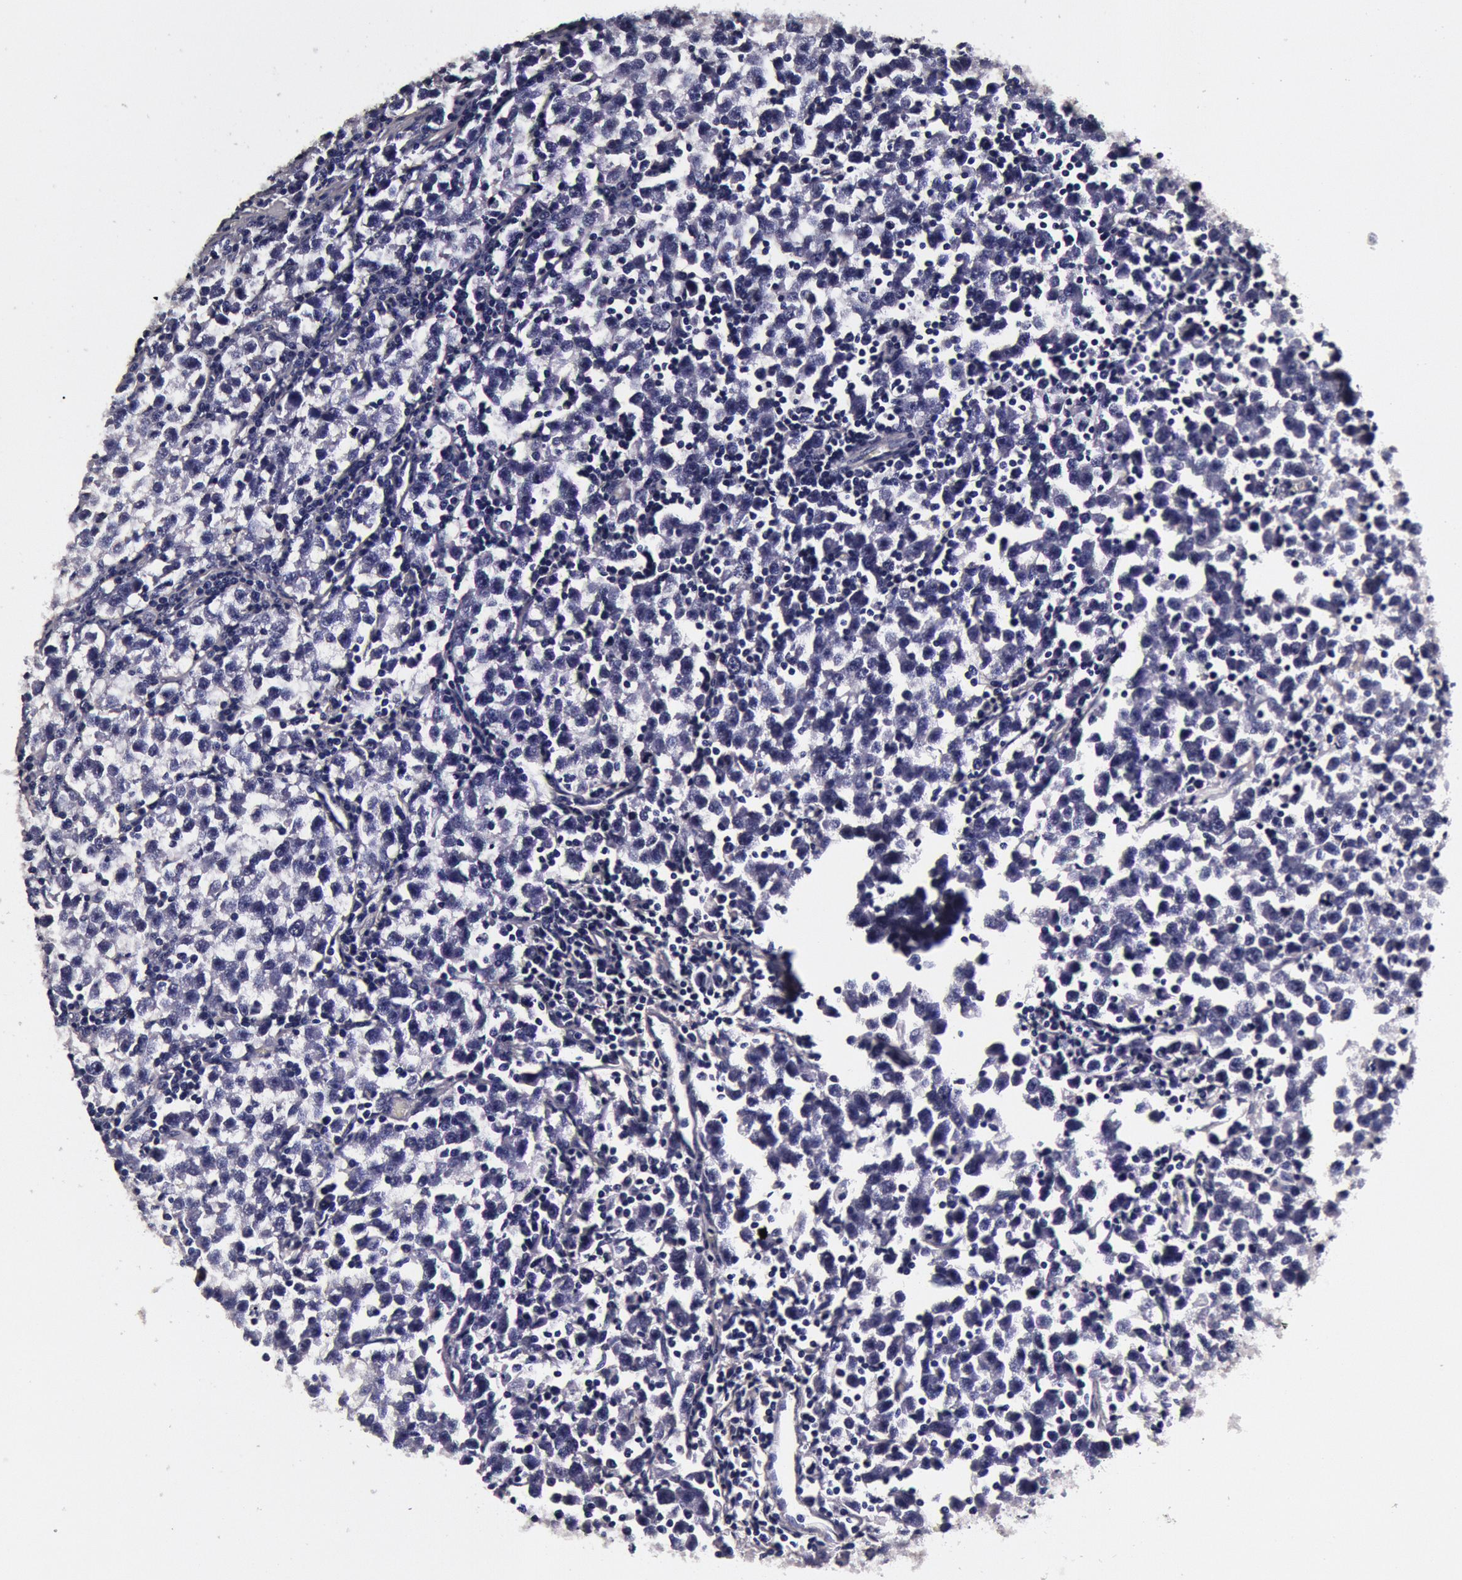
{"staining": {"intensity": "negative", "quantity": "none", "location": "none"}, "tissue": "testis cancer", "cell_type": "Tumor cells", "image_type": "cancer", "snomed": [{"axis": "morphology", "description": "Seminoma, NOS"}, {"axis": "topography", "description": "Testis"}], "caption": "IHC photomicrograph of neoplastic tissue: testis cancer (seminoma) stained with DAB (3,3'-diaminobenzidine) shows no significant protein expression in tumor cells. (Stains: DAB (3,3'-diaminobenzidine) immunohistochemistry with hematoxylin counter stain, Microscopy: brightfield microscopy at high magnification).", "gene": "CCDC22", "patient": {"sex": "male", "age": 43}}